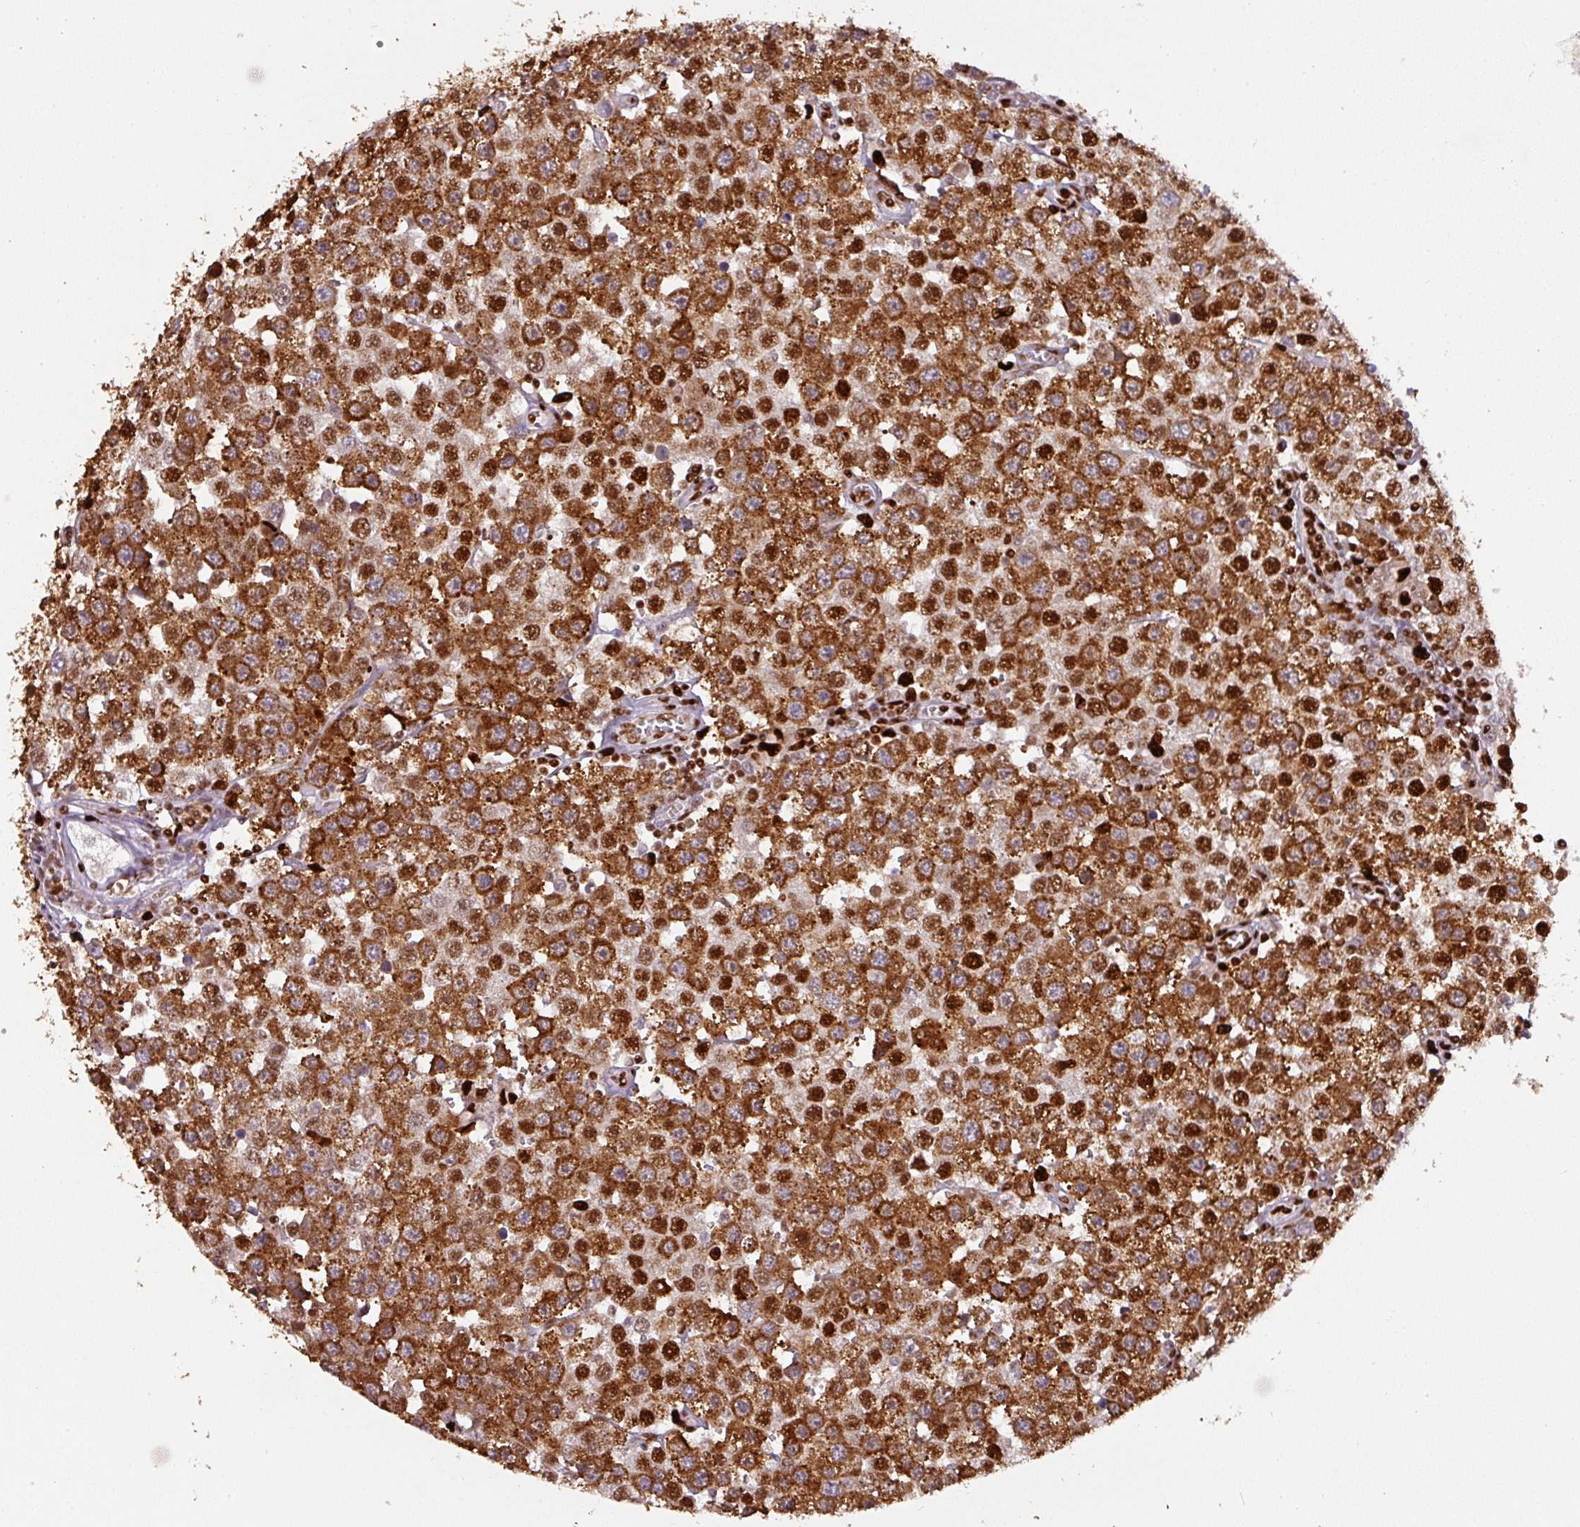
{"staining": {"intensity": "strong", "quantity": ">75%", "location": "cytoplasmic/membranous,nuclear"}, "tissue": "testis cancer", "cell_type": "Tumor cells", "image_type": "cancer", "snomed": [{"axis": "morphology", "description": "Seminoma, NOS"}, {"axis": "topography", "description": "Testis"}], "caption": "About >75% of tumor cells in testis seminoma exhibit strong cytoplasmic/membranous and nuclear protein staining as visualized by brown immunohistochemical staining.", "gene": "SAMHD1", "patient": {"sex": "male", "age": 34}}